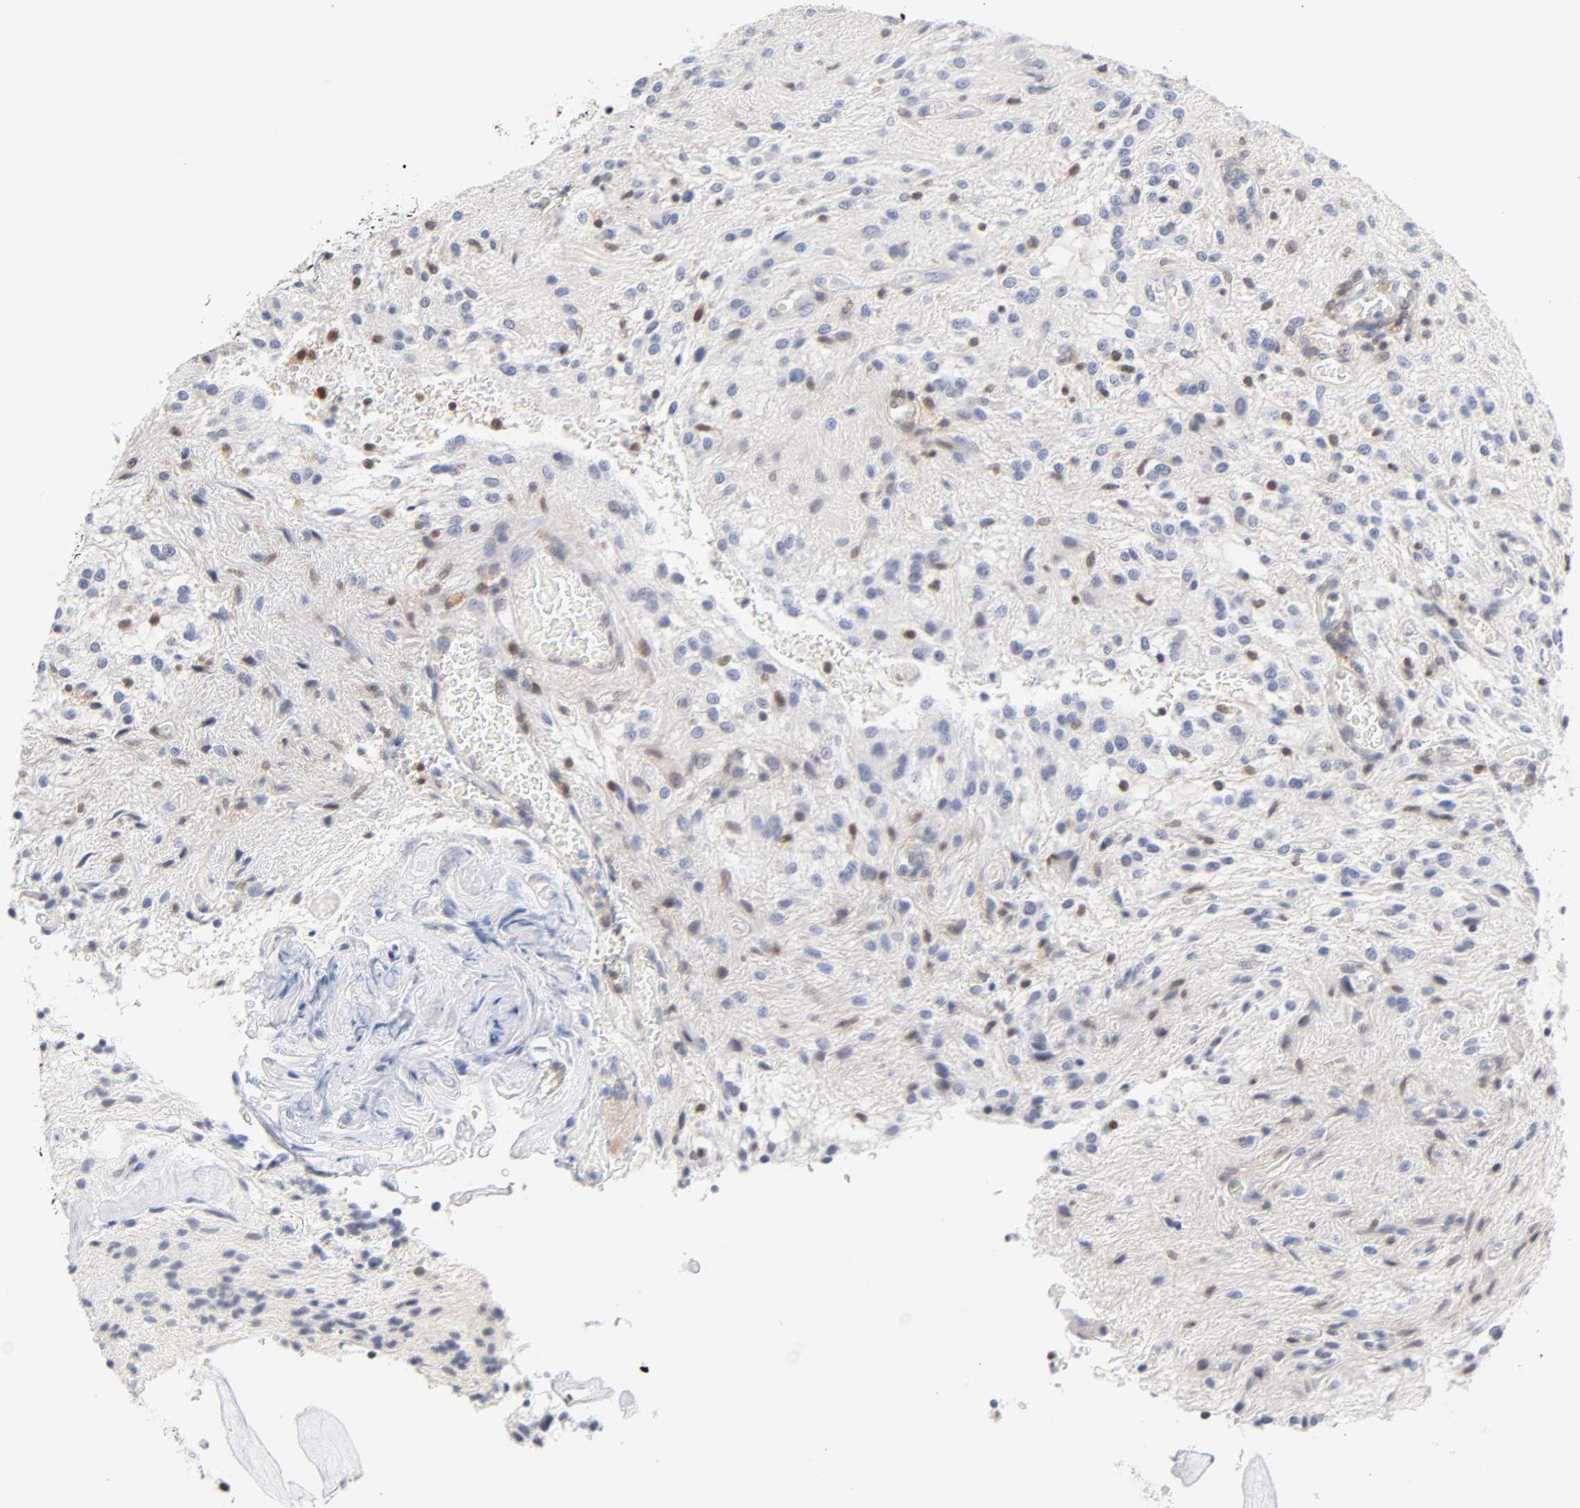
{"staining": {"intensity": "moderate", "quantity": "25%-75%", "location": "nuclear"}, "tissue": "glioma", "cell_type": "Tumor cells", "image_type": "cancer", "snomed": [{"axis": "morphology", "description": "Glioma, malignant, NOS"}, {"axis": "topography", "description": "Cerebellum"}], "caption": "IHC micrograph of neoplastic tissue: human glioma (malignant) stained using IHC shows medium levels of moderate protein expression localized specifically in the nuclear of tumor cells, appearing as a nuclear brown color.", "gene": "NFATC1", "patient": {"sex": "female", "age": 10}}